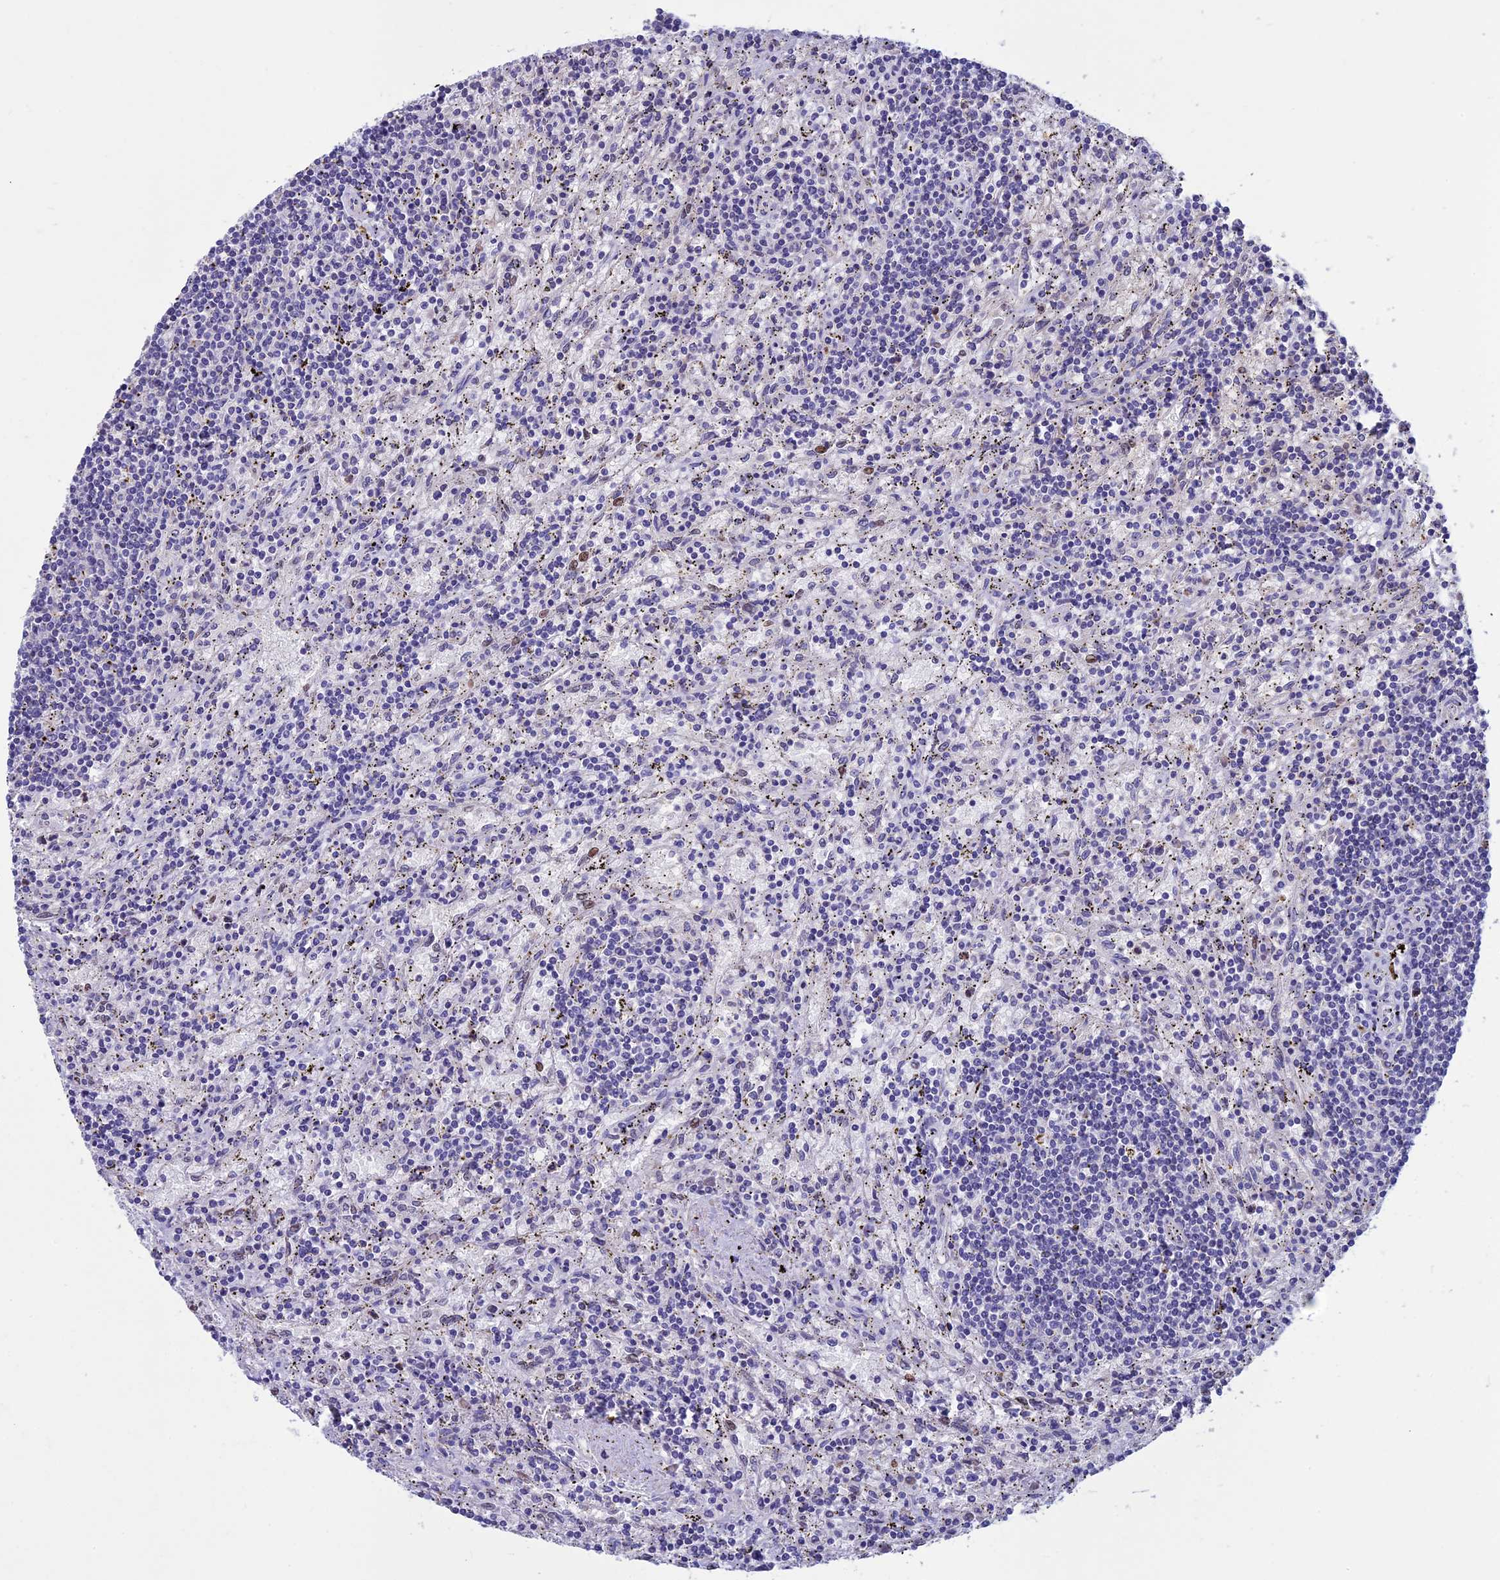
{"staining": {"intensity": "negative", "quantity": "none", "location": "none"}, "tissue": "lymphoma", "cell_type": "Tumor cells", "image_type": "cancer", "snomed": [{"axis": "morphology", "description": "Malignant lymphoma, non-Hodgkin's type, Low grade"}, {"axis": "topography", "description": "Spleen"}], "caption": "High magnification brightfield microscopy of low-grade malignant lymphoma, non-Hodgkin's type stained with DAB (3,3'-diaminobenzidine) (brown) and counterstained with hematoxylin (blue): tumor cells show no significant expression.", "gene": "ACSS1", "patient": {"sex": "male", "age": 76}}